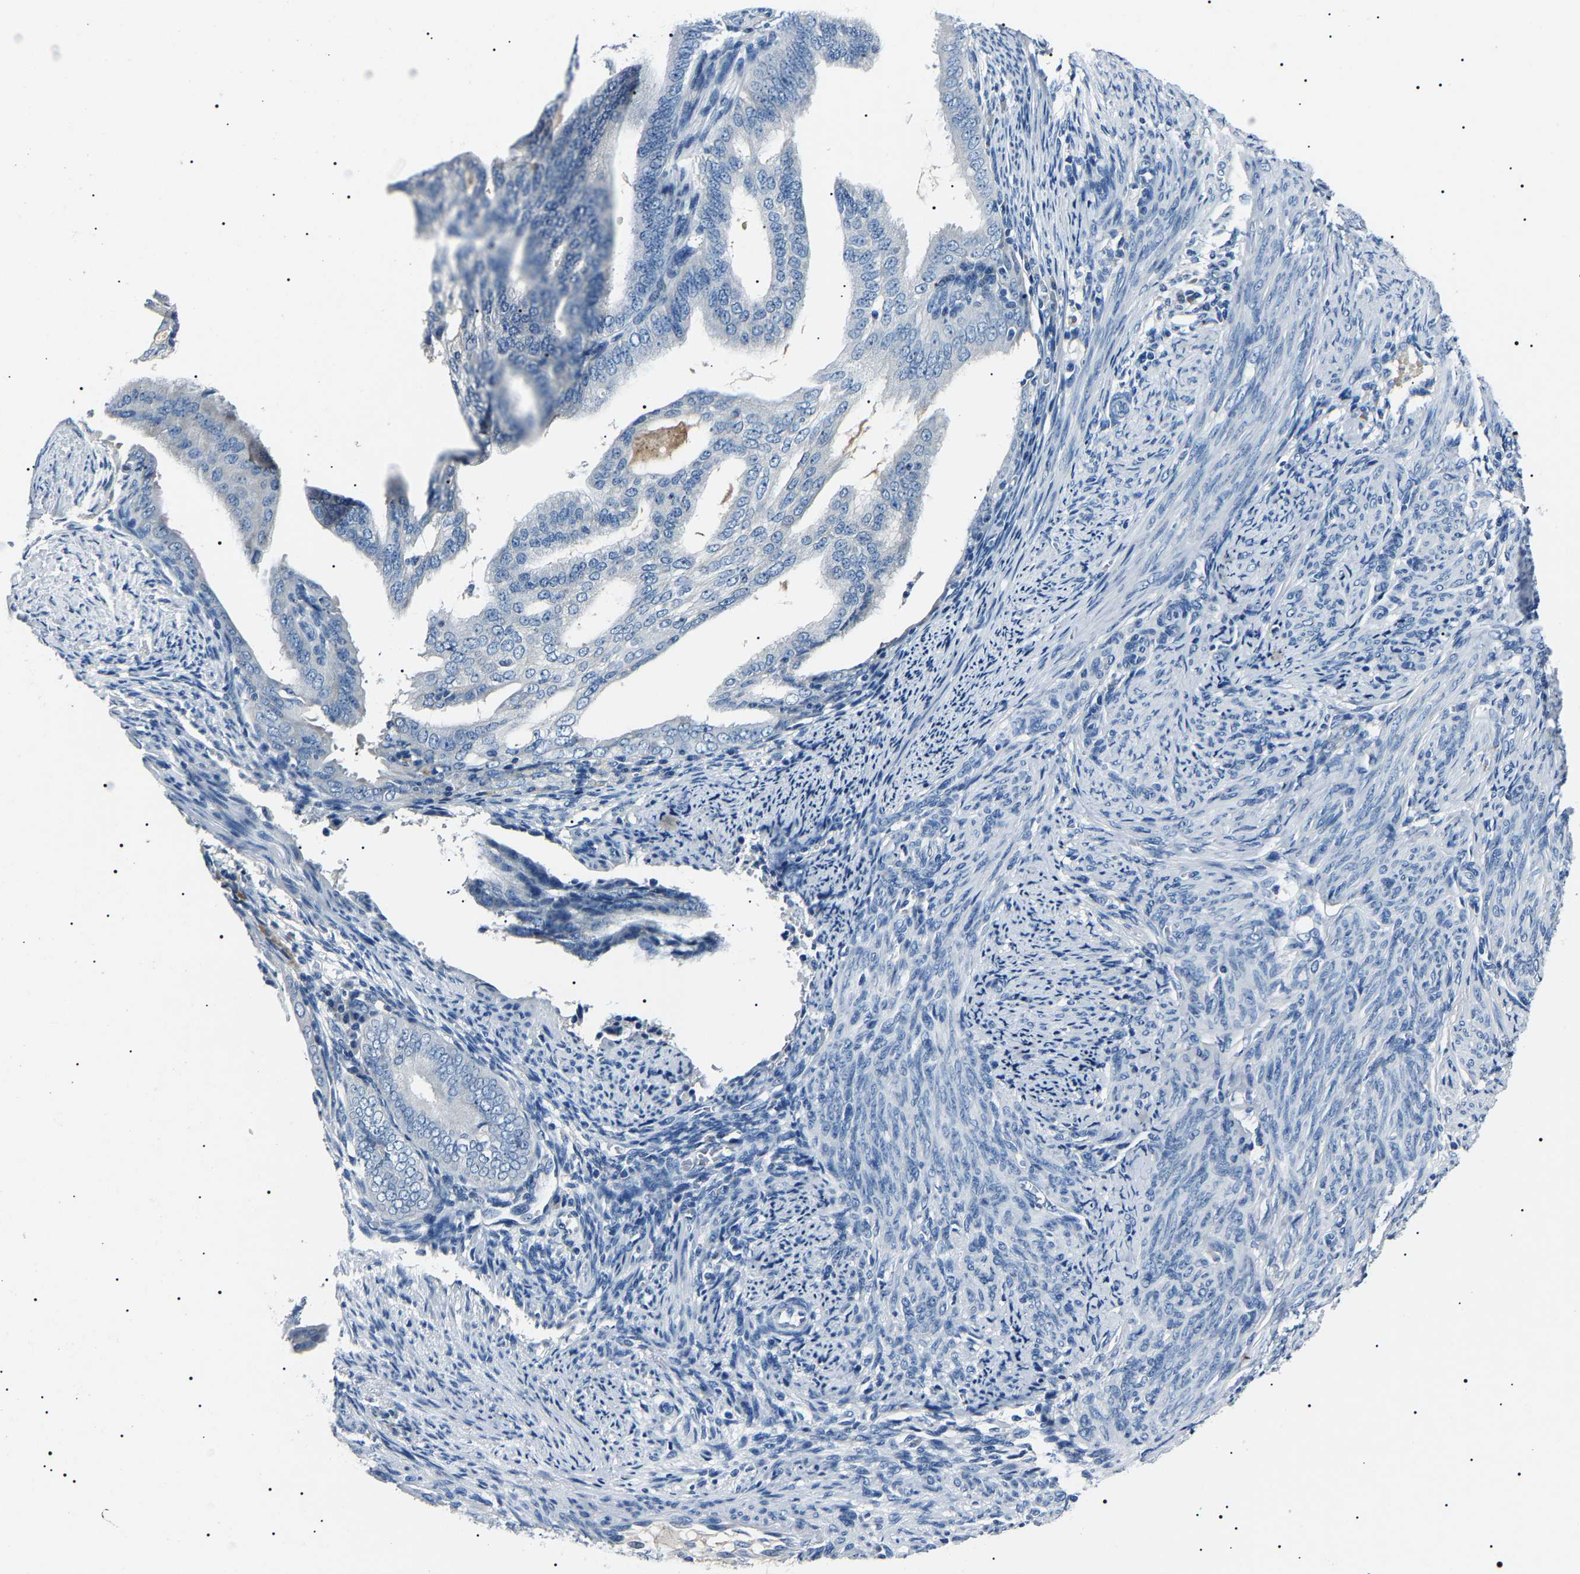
{"staining": {"intensity": "negative", "quantity": "none", "location": "none"}, "tissue": "endometrial cancer", "cell_type": "Tumor cells", "image_type": "cancer", "snomed": [{"axis": "morphology", "description": "Adenocarcinoma, NOS"}, {"axis": "topography", "description": "Endometrium"}], "caption": "Tumor cells show no significant protein positivity in adenocarcinoma (endometrial). (DAB IHC with hematoxylin counter stain).", "gene": "KLK15", "patient": {"sex": "female", "age": 58}}